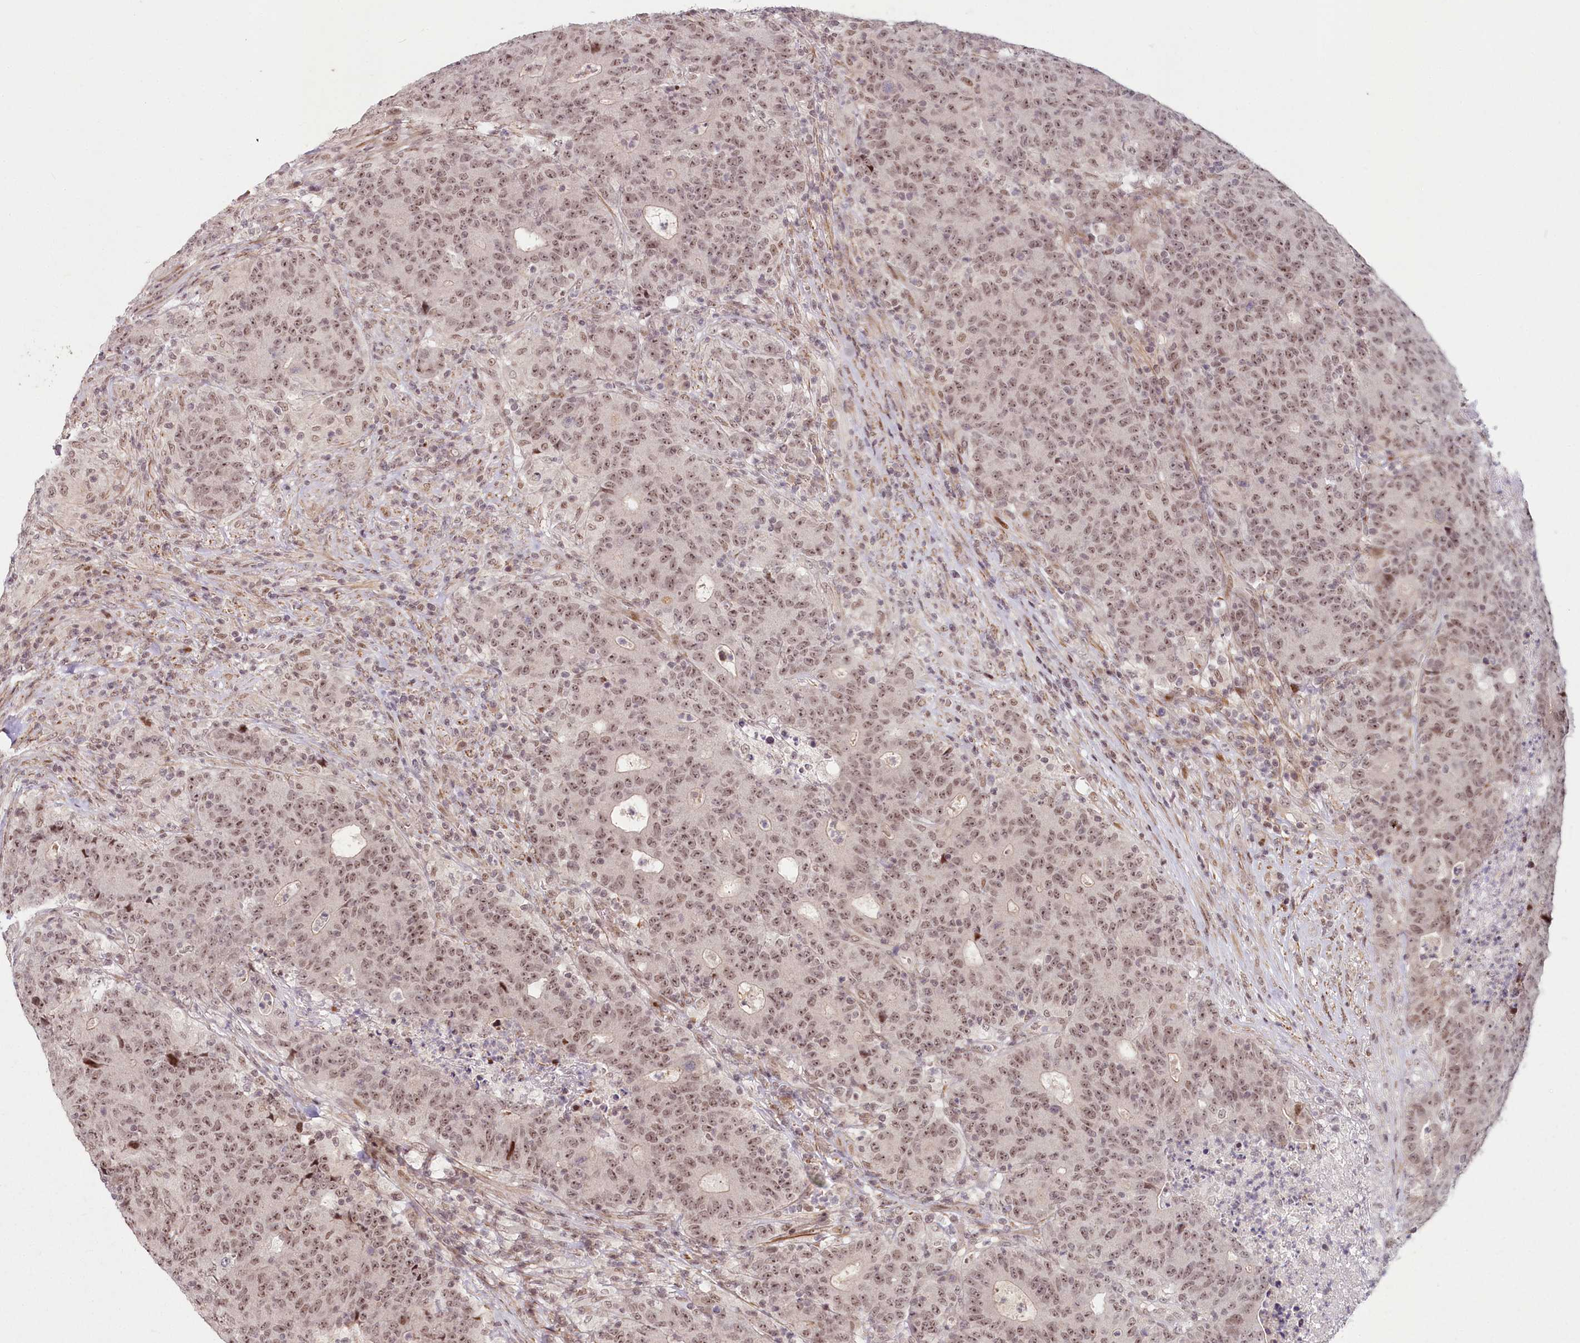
{"staining": {"intensity": "moderate", "quantity": ">75%", "location": "nuclear"}, "tissue": "colorectal cancer", "cell_type": "Tumor cells", "image_type": "cancer", "snomed": [{"axis": "morphology", "description": "Adenocarcinoma, NOS"}, {"axis": "topography", "description": "Colon"}], "caption": "Tumor cells display moderate nuclear expression in about >75% of cells in adenocarcinoma (colorectal). (DAB IHC, brown staining for protein, blue staining for nuclei).", "gene": "FAM204A", "patient": {"sex": "female", "age": 75}}